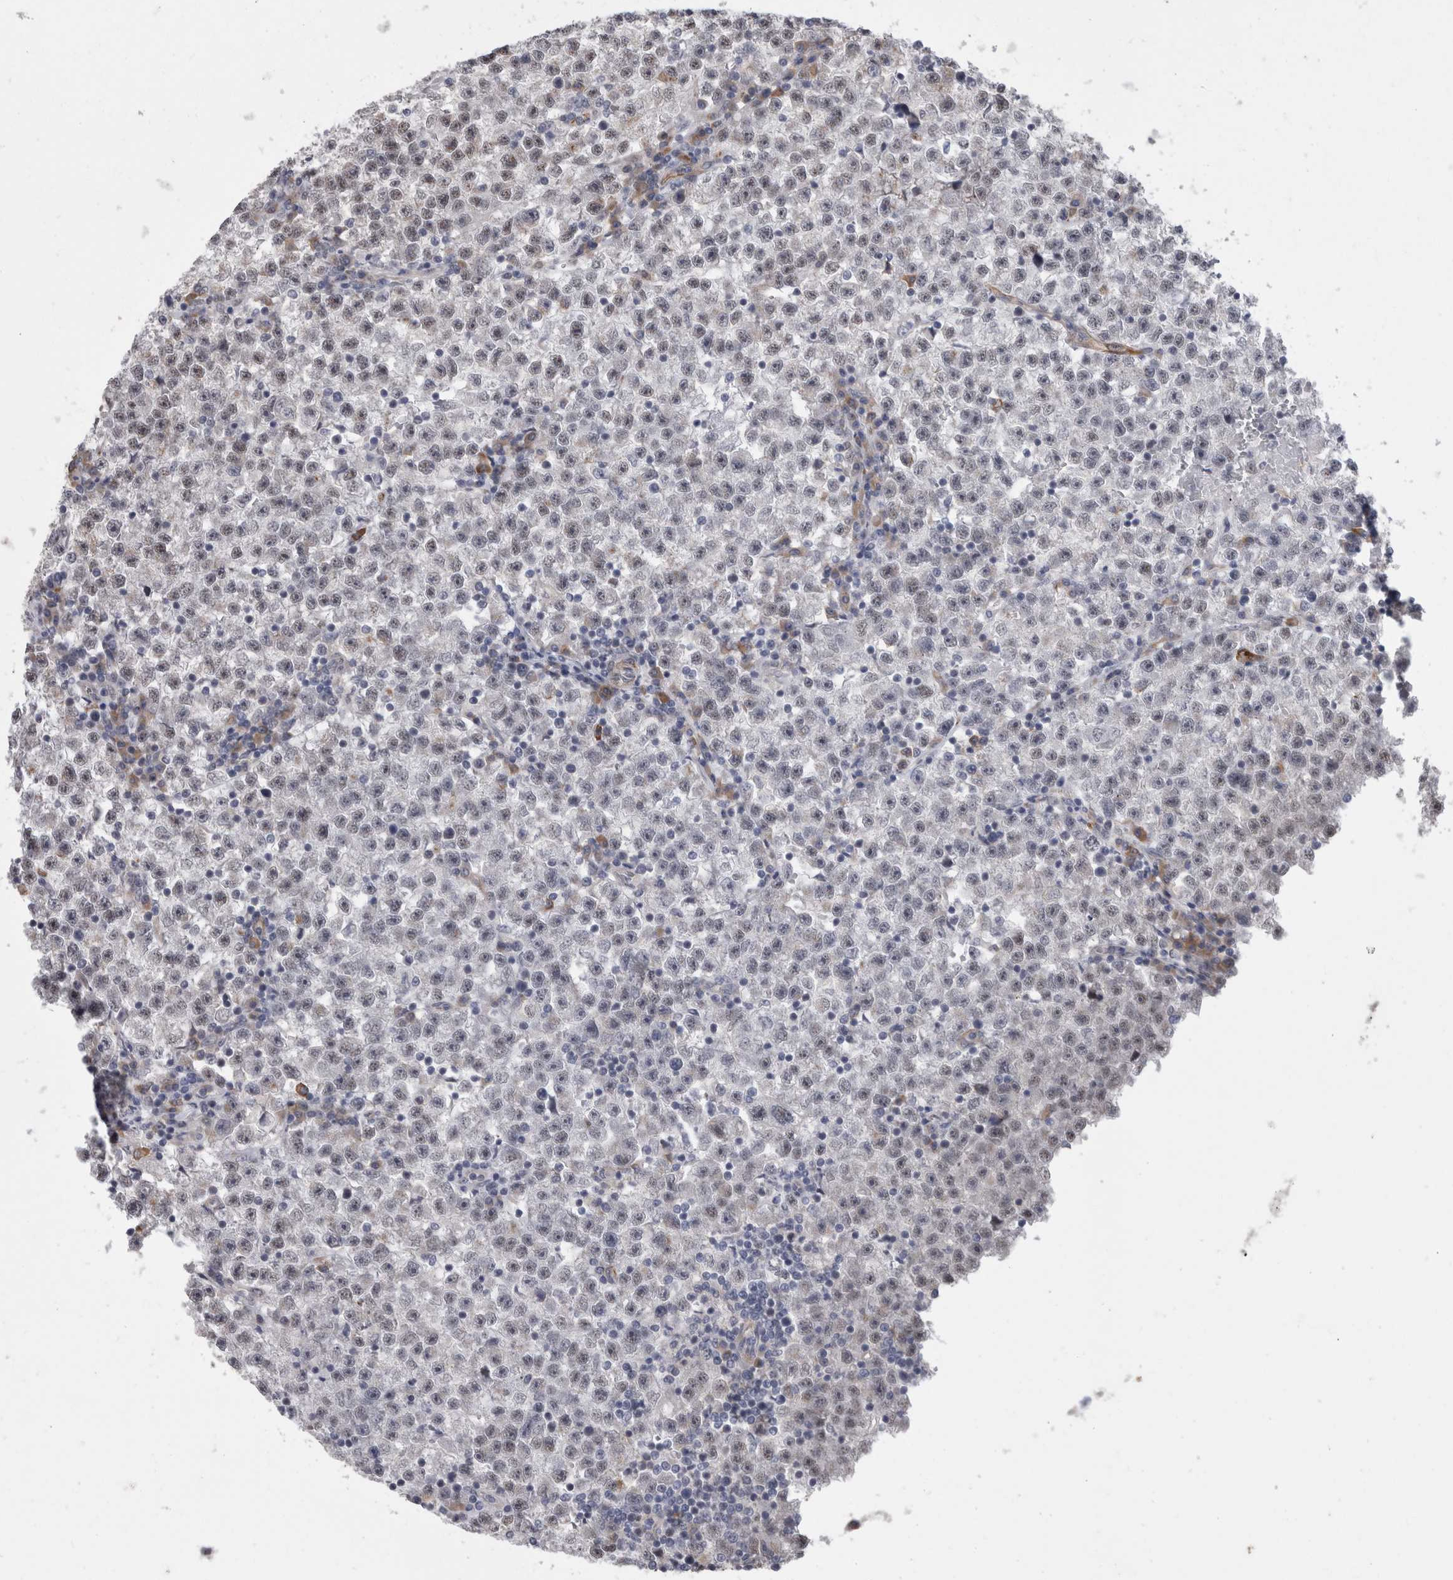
{"staining": {"intensity": "negative", "quantity": "none", "location": "none"}, "tissue": "testis cancer", "cell_type": "Tumor cells", "image_type": "cancer", "snomed": [{"axis": "morphology", "description": "Seminoma, NOS"}, {"axis": "topography", "description": "Testis"}], "caption": "Immunohistochemistry (IHC) image of human testis cancer (seminoma) stained for a protein (brown), which demonstrates no positivity in tumor cells. (Brightfield microscopy of DAB immunohistochemistry (IHC) at high magnification).", "gene": "FAM83H", "patient": {"sex": "male", "age": 22}}